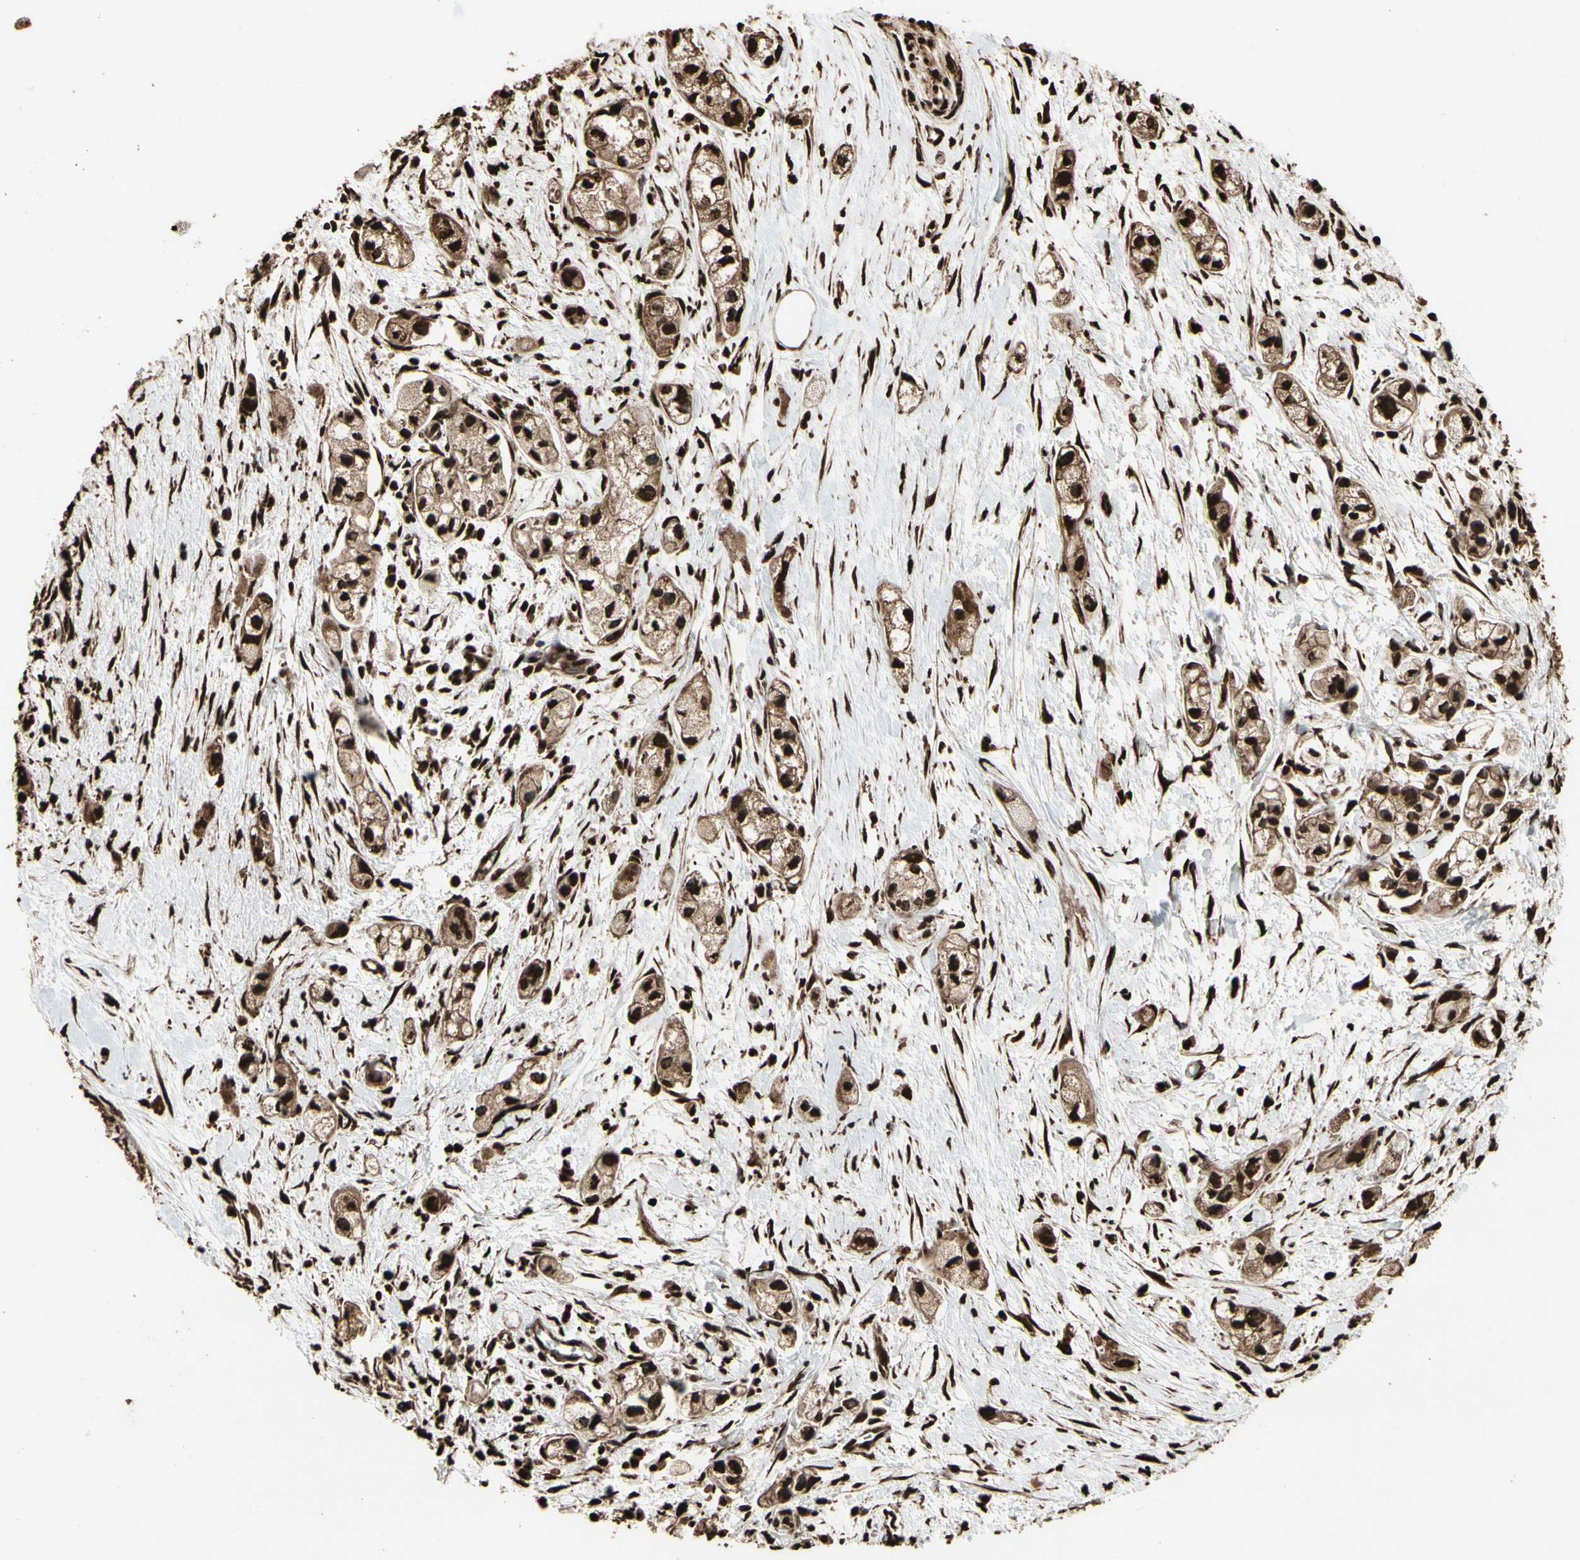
{"staining": {"intensity": "strong", "quantity": ">75%", "location": "cytoplasmic/membranous,nuclear"}, "tissue": "pancreatic cancer", "cell_type": "Tumor cells", "image_type": "cancer", "snomed": [{"axis": "morphology", "description": "Adenocarcinoma, NOS"}, {"axis": "topography", "description": "Pancreas"}], "caption": "Pancreatic cancer tissue displays strong cytoplasmic/membranous and nuclear expression in approximately >75% of tumor cells", "gene": "HNRNPK", "patient": {"sex": "male", "age": 74}}